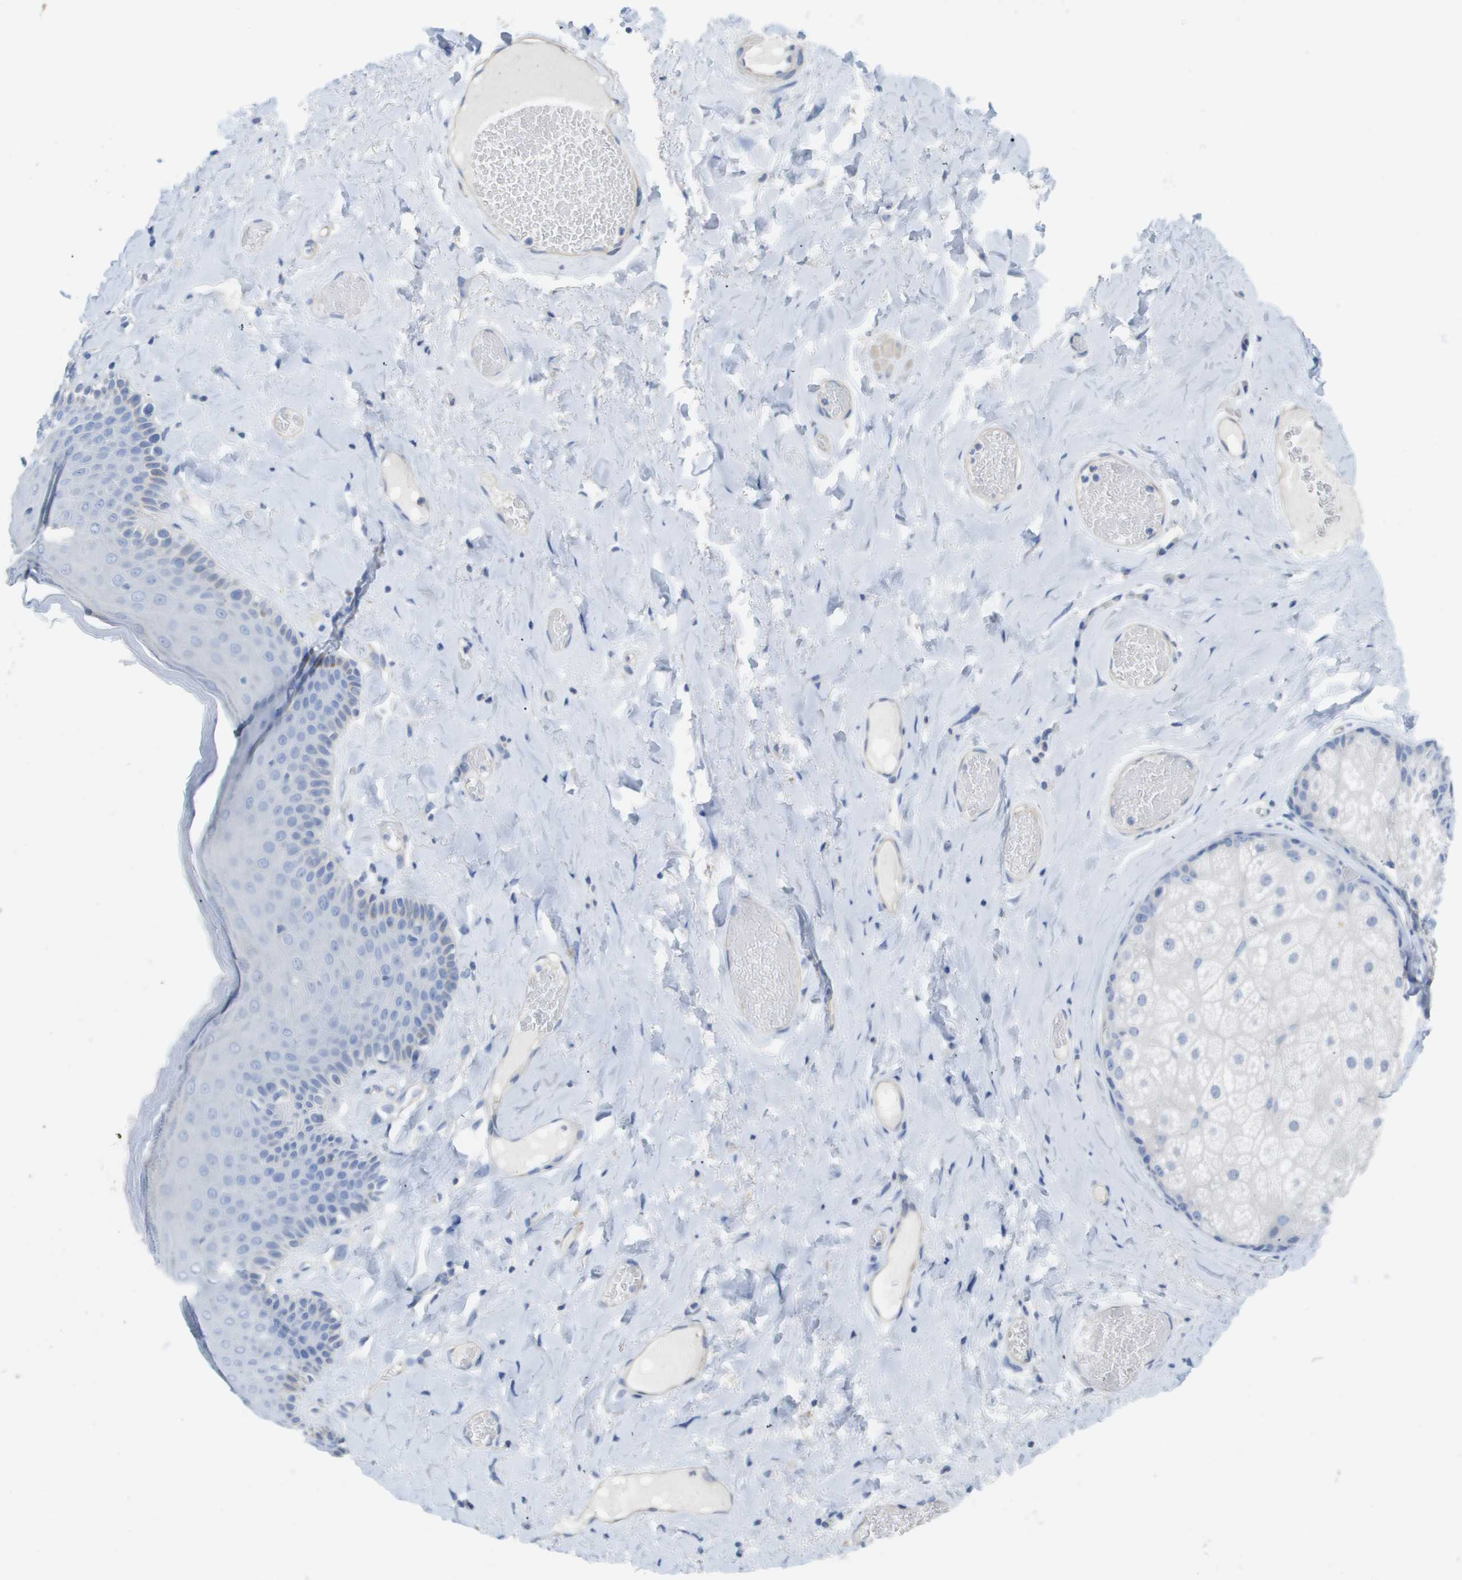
{"staining": {"intensity": "negative", "quantity": "none", "location": "none"}, "tissue": "skin", "cell_type": "Epidermal cells", "image_type": "normal", "snomed": [{"axis": "morphology", "description": "Normal tissue, NOS"}, {"axis": "topography", "description": "Anal"}], "caption": "This is a photomicrograph of IHC staining of unremarkable skin, which shows no staining in epidermal cells.", "gene": "MYL3", "patient": {"sex": "male", "age": 69}}